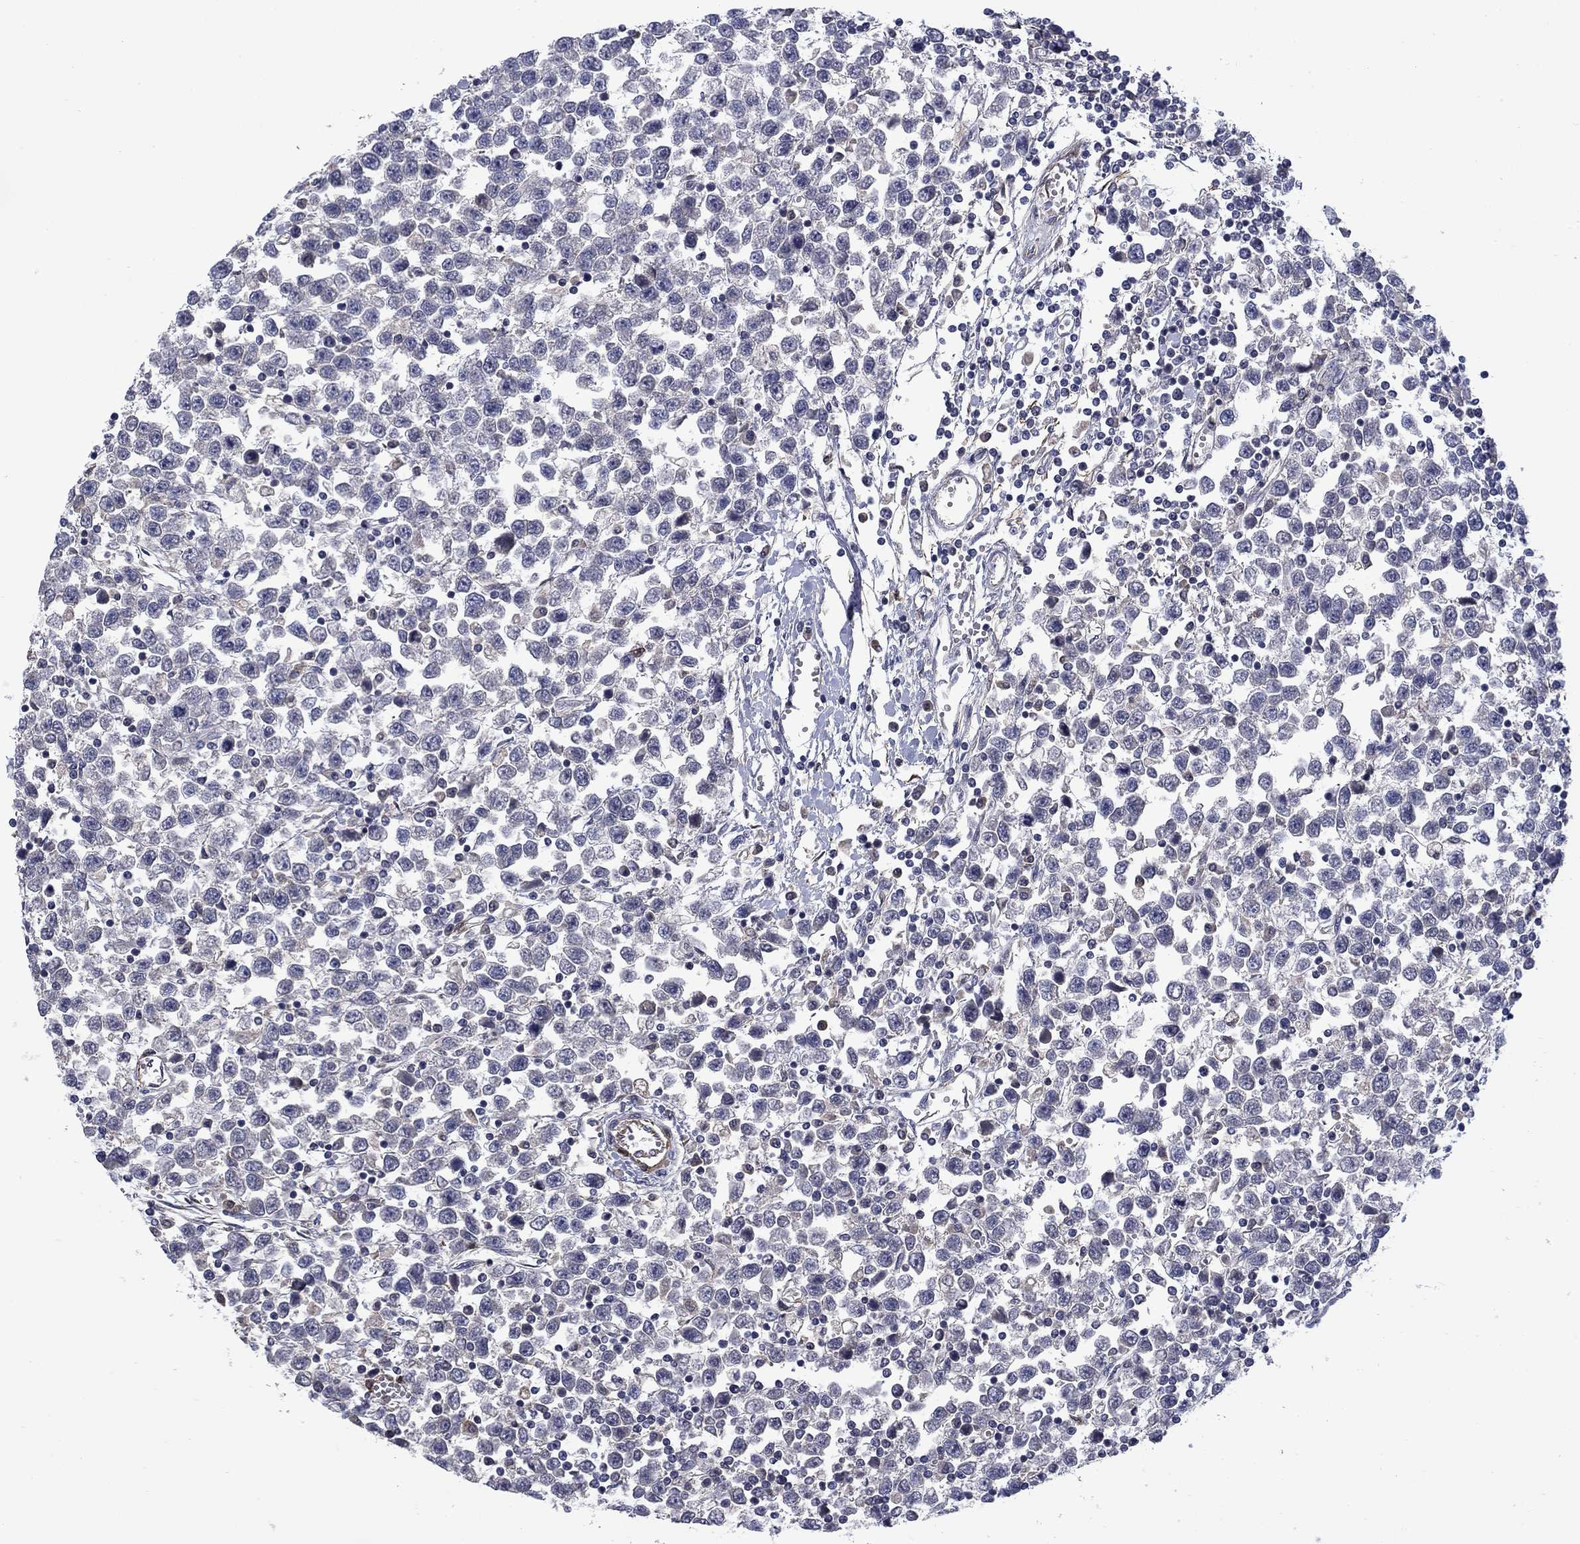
{"staining": {"intensity": "negative", "quantity": "none", "location": "none"}, "tissue": "testis cancer", "cell_type": "Tumor cells", "image_type": "cancer", "snomed": [{"axis": "morphology", "description": "Seminoma, NOS"}, {"axis": "topography", "description": "Testis"}], "caption": "A high-resolution micrograph shows immunohistochemistry (IHC) staining of testis cancer, which demonstrates no significant positivity in tumor cells. Brightfield microscopy of IHC stained with DAB (3,3'-diaminobenzidine) (brown) and hematoxylin (blue), captured at high magnification.", "gene": "FRK", "patient": {"sex": "male", "age": 34}}